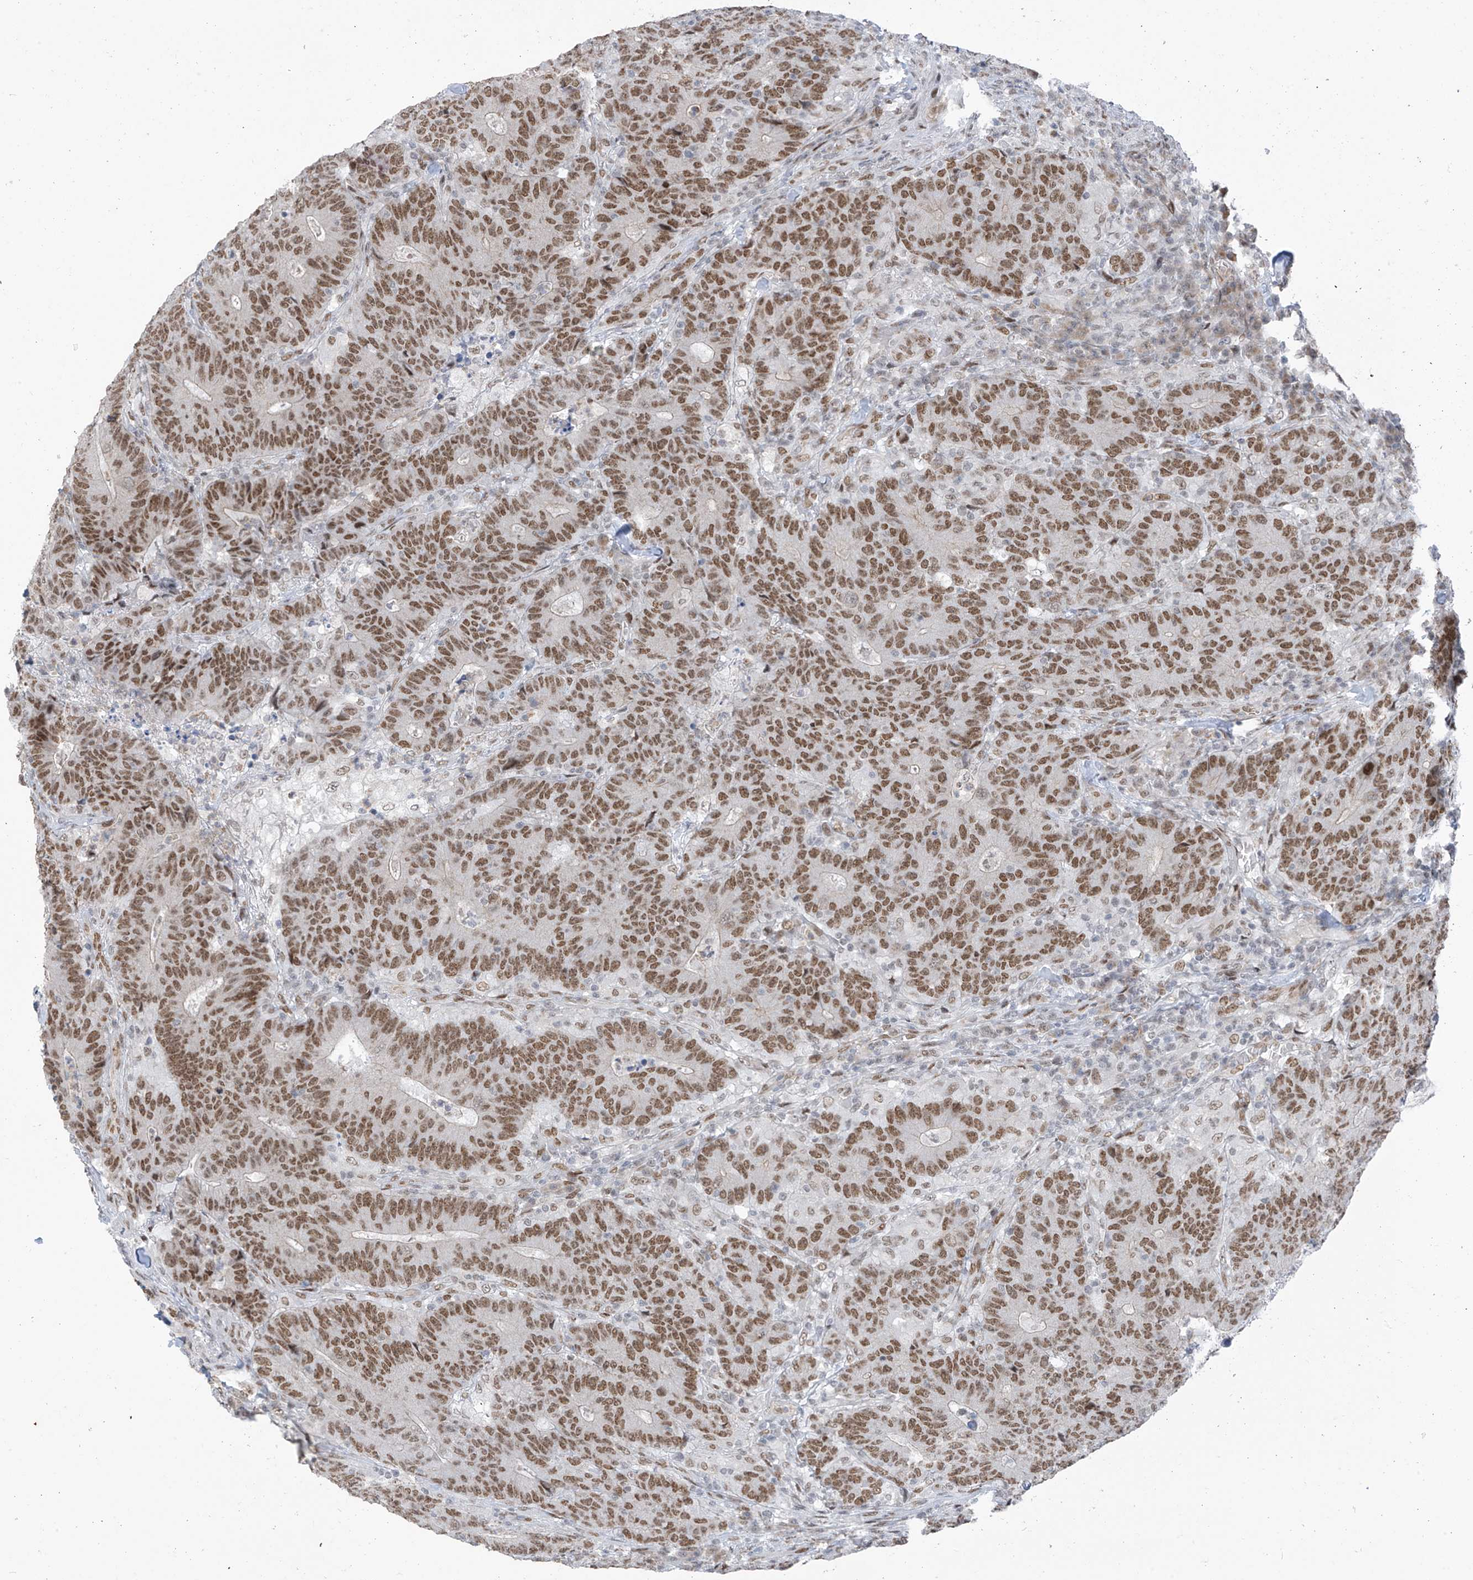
{"staining": {"intensity": "moderate", "quantity": ">75%", "location": "nuclear"}, "tissue": "colorectal cancer", "cell_type": "Tumor cells", "image_type": "cancer", "snomed": [{"axis": "morphology", "description": "Normal tissue, NOS"}, {"axis": "morphology", "description": "Adenocarcinoma, NOS"}, {"axis": "topography", "description": "Colon"}], "caption": "Colorectal cancer (adenocarcinoma) was stained to show a protein in brown. There is medium levels of moderate nuclear expression in approximately >75% of tumor cells.", "gene": "MCM9", "patient": {"sex": "female", "age": 75}}